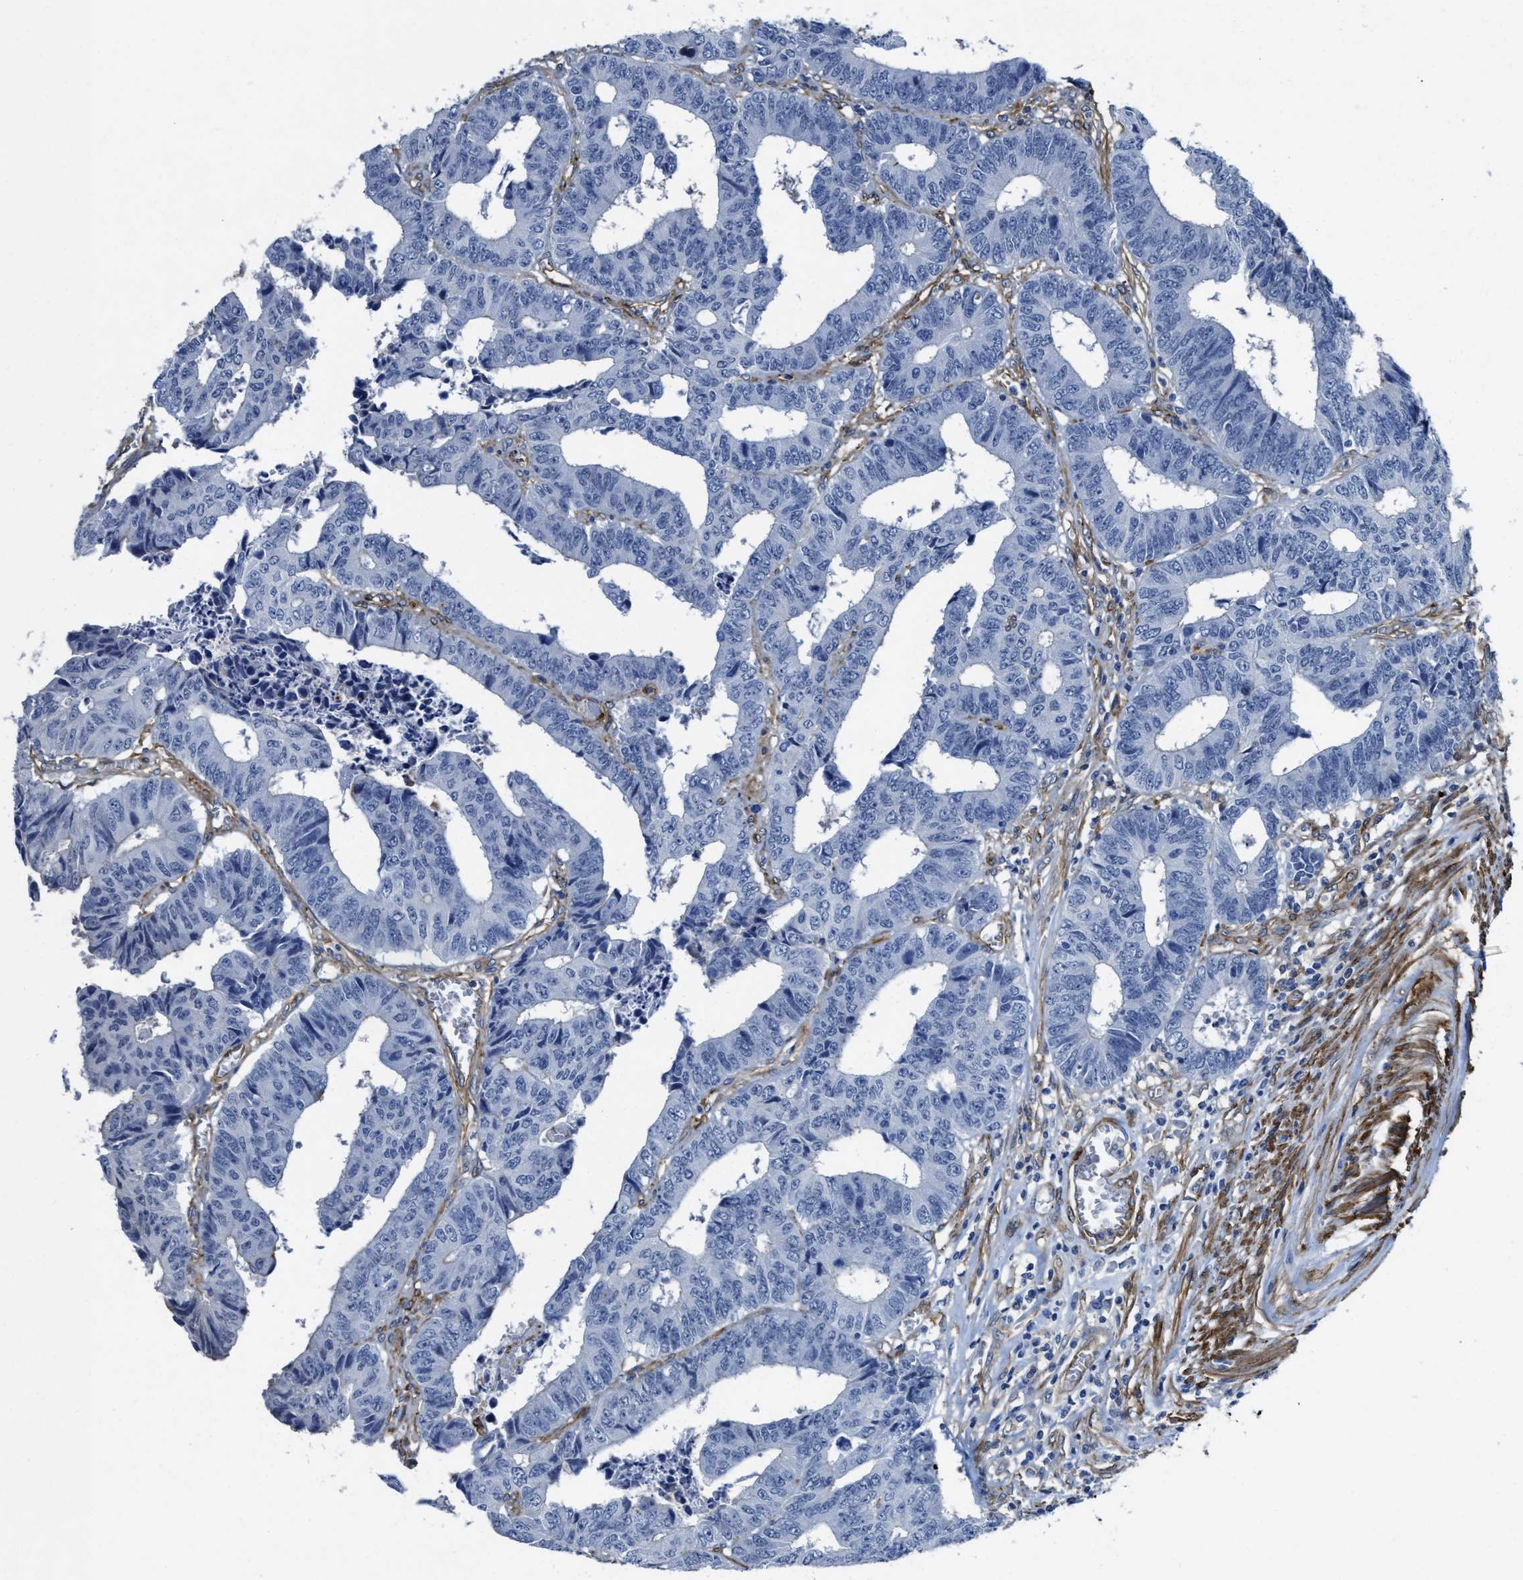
{"staining": {"intensity": "negative", "quantity": "none", "location": "none"}, "tissue": "colorectal cancer", "cell_type": "Tumor cells", "image_type": "cancer", "snomed": [{"axis": "morphology", "description": "Adenocarcinoma, NOS"}, {"axis": "topography", "description": "Rectum"}], "caption": "High magnification brightfield microscopy of colorectal cancer stained with DAB (3,3'-diaminobenzidine) (brown) and counterstained with hematoxylin (blue): tumor cells show no significant expression.", "gene": "NAB1", "patient": {"sex": "male", "age": 84}}